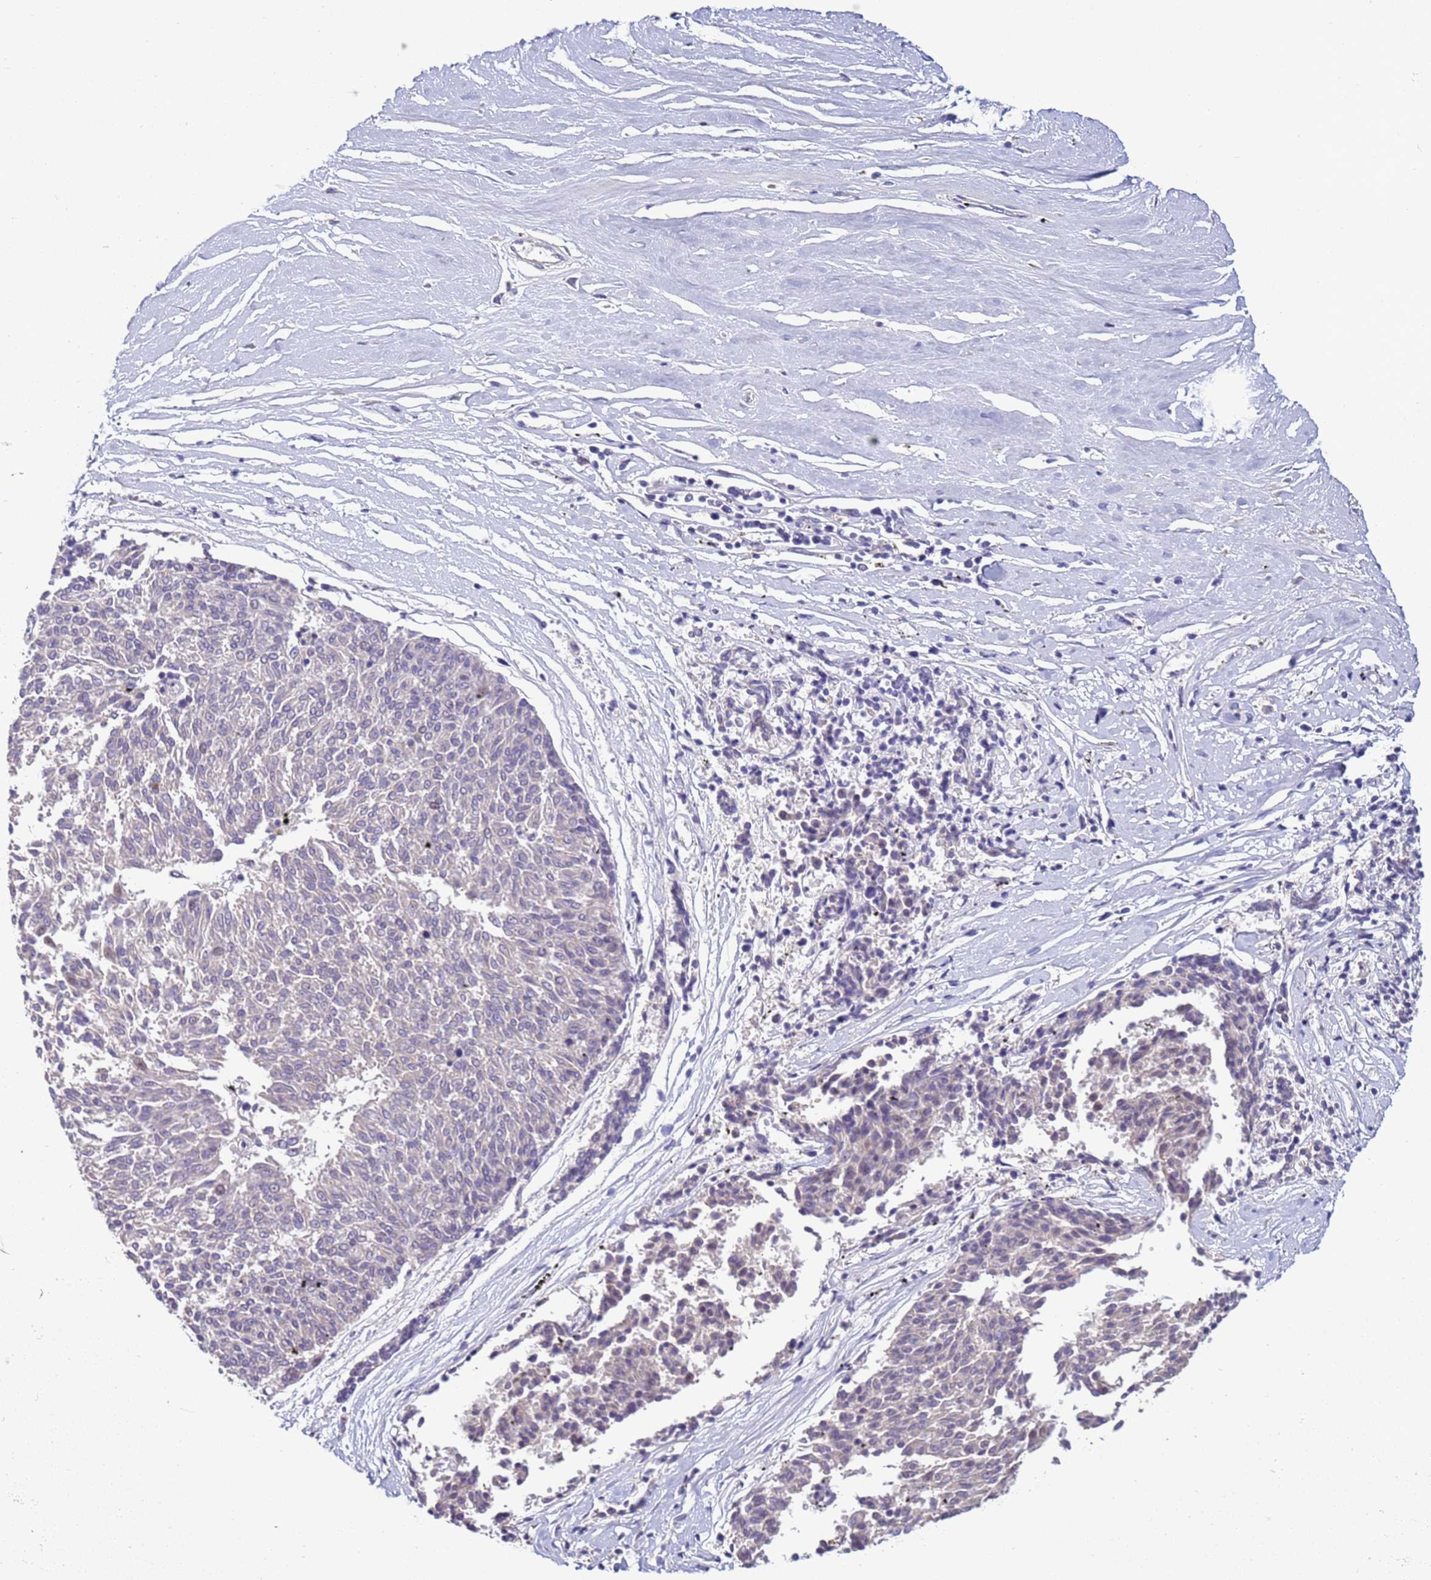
{"staining": {"intensity": "negative", "quantity": "none", "location": "none"}, "tissue": "melanoma", "cell_type": "Tumor cells", "image_type": "cancer", "snomed": [{"axis": "morphology", "description": "Malignant melanoma, NOS"}, {"axis": "topography", "description": "Skin"}], "caption": "High power microscopy micrograph of an IHC histopathology image of malignant melanoma, revealing no significant staining in tumor cells.", "gene": "TRIM51", "patient": {"sex": "female", "age": 72}}